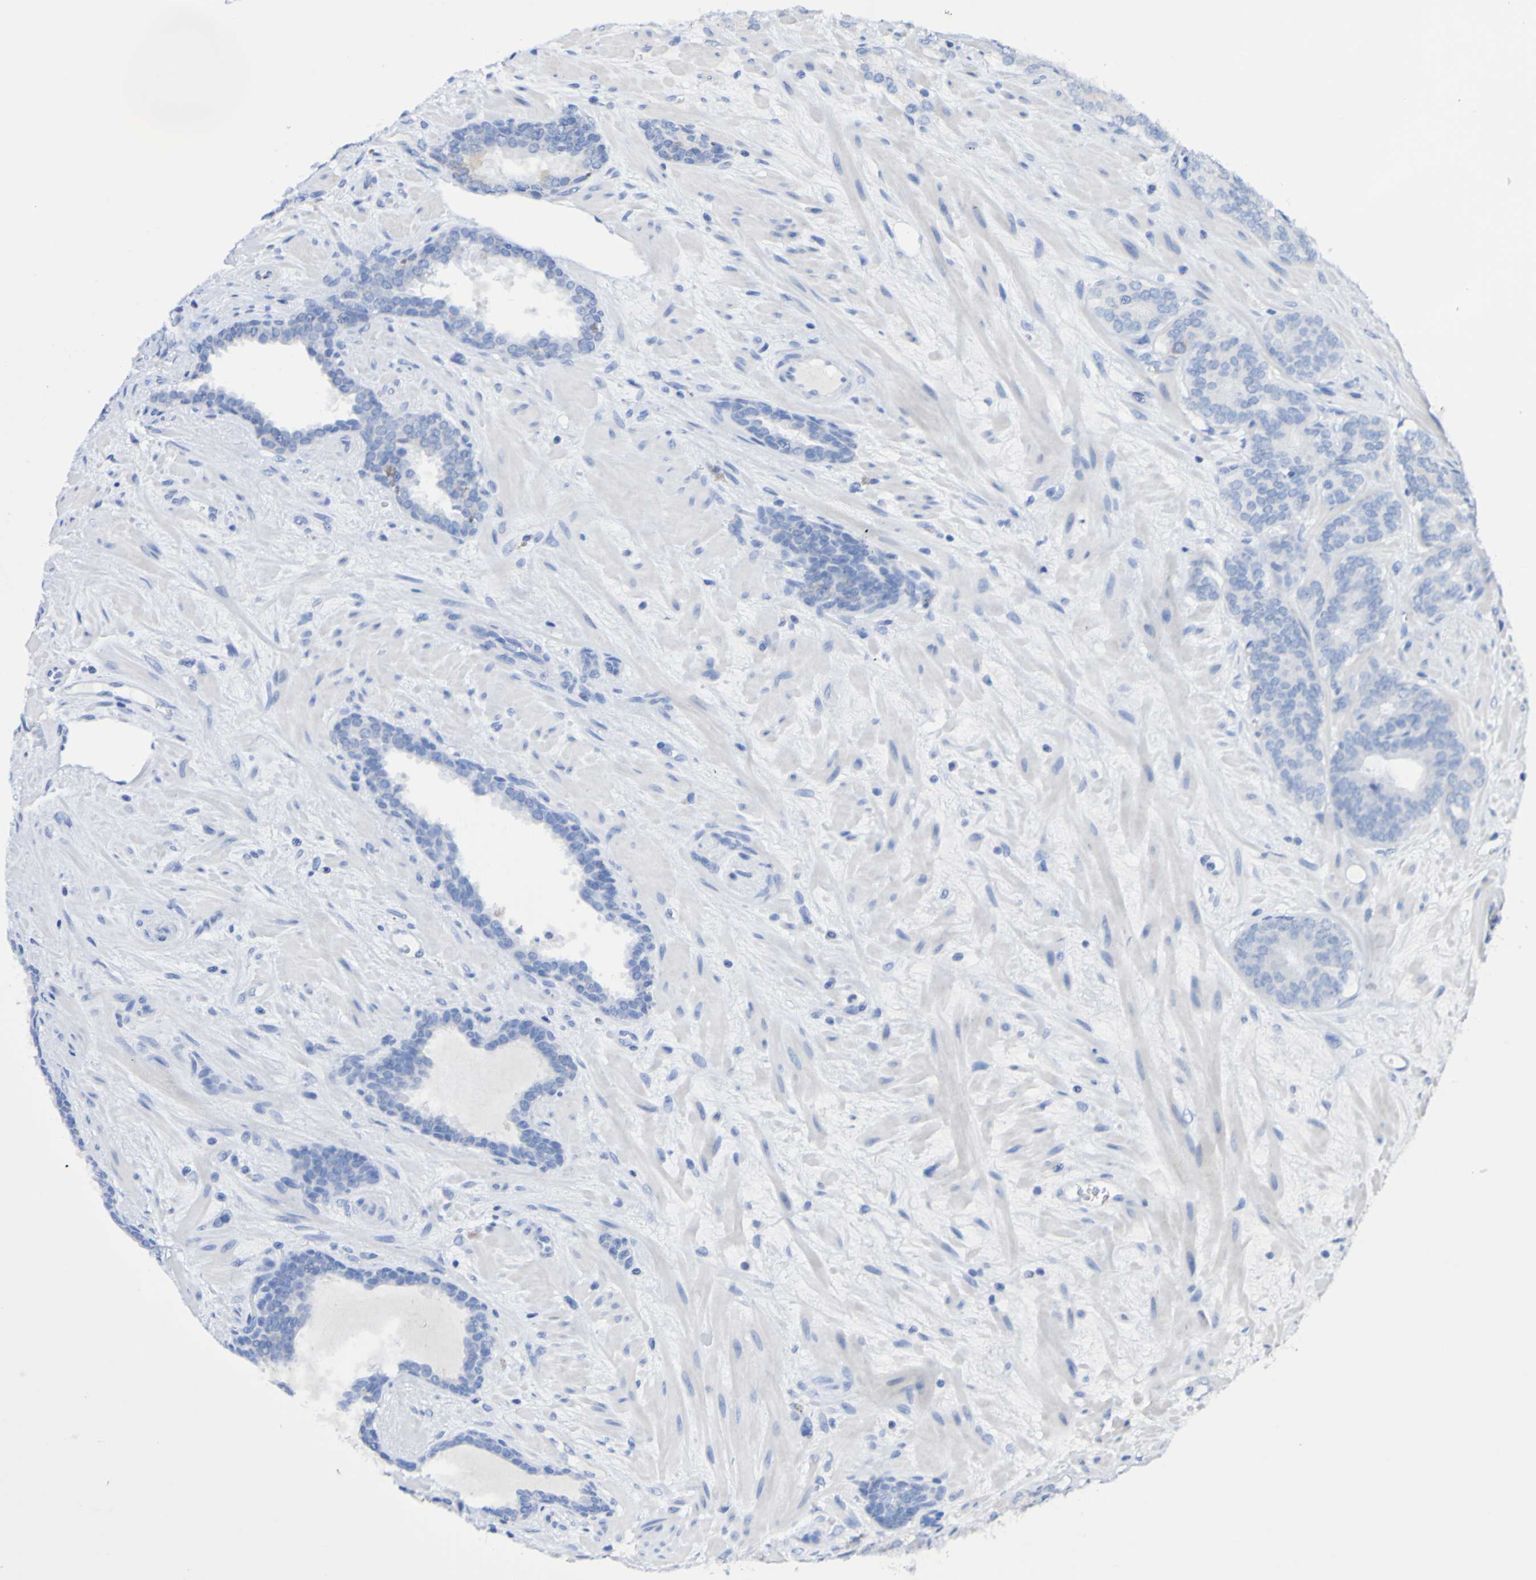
{"staining": {"intensity": "negative", "quantity": "none", "location": "none"}, "tissue": "prostate cancer", "cell_type": "Tumor cells", "image_type": "cancer", "snomed": [{"axis": "morphology", "description": "Adenocarcinoma, Low grade"}, {"axis": "topography", "description": "Prostate"}], "caption": "Immunohistochemistry photomicrograph of neoplastic tissue: human prostate cancer (low-grade adenocarcinoma) stained with DAB (3,3'-diaminobenzidine) reveals no significant protein expression in tumor cells. The staining was performed using DAB to visualize the protein expression in brown, while the nuclei were stained in blue with hematoxylin (Magnification: 20x).", "gene": "ACVR1C", "patient": {"sex": "male", "age": 63}}